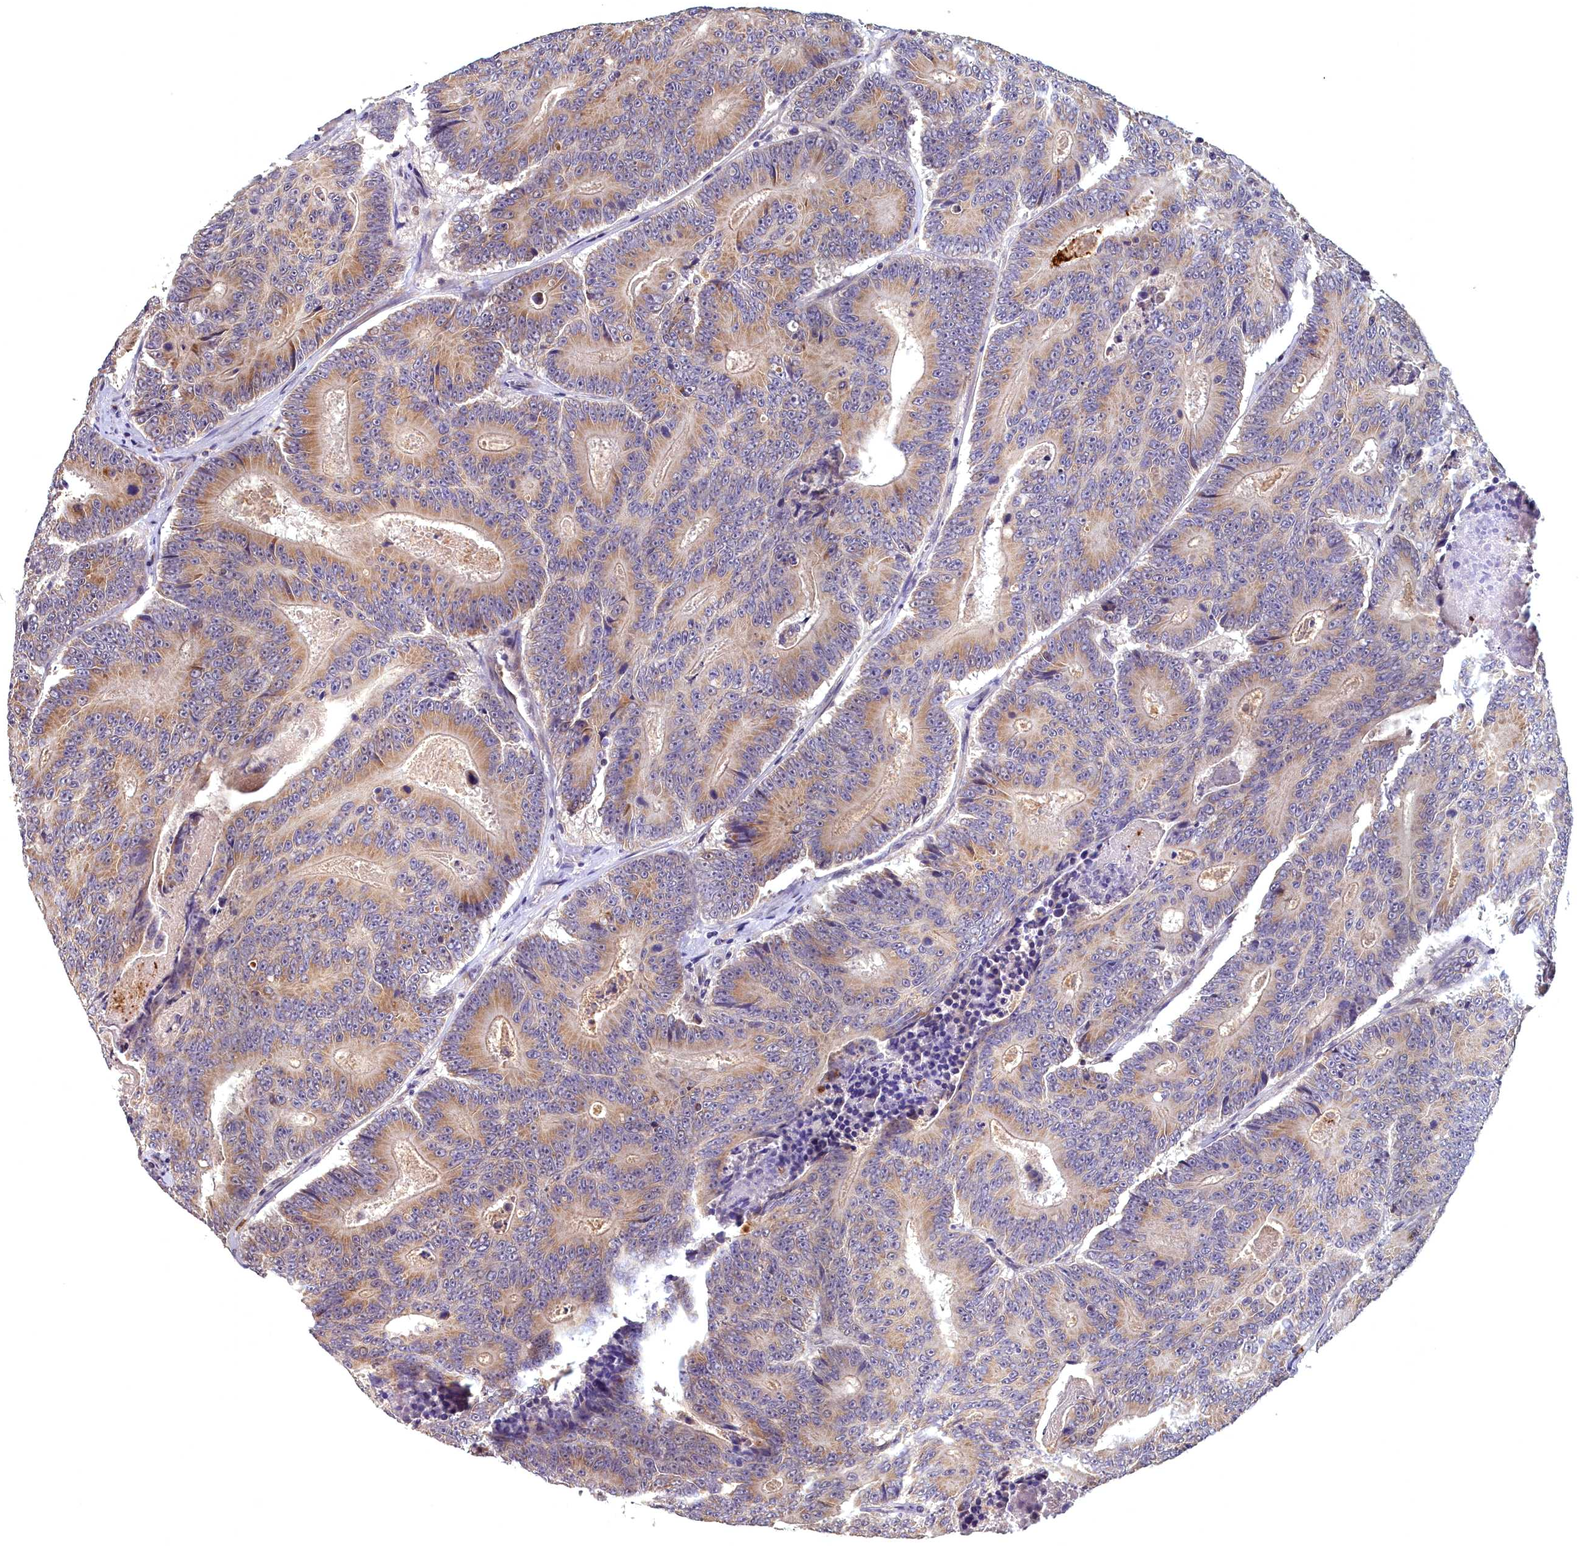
{"staining": {"intensity": "moderate", "quantity": ">75%", "location": "cytoplasmic/membranous"}, "tissue": "colorectal cancer", "cell_type": "Tumor cells", "image_type": "cancer", "snomed": [{"axis": "morphology", "description": "Adenocarcinoma, NOS"}, {"axis": "topography", "description": "Colon"}], "caption": "The immunohistochemical stain labels moderate cytoplasmic/membranous positivity in tumor cells of colorectal cancer tissue. (IHC, brightfield microscopy, high magnification).", "gene": "EPB41L4B", "patient": {"sex": "male", "age": 83}}